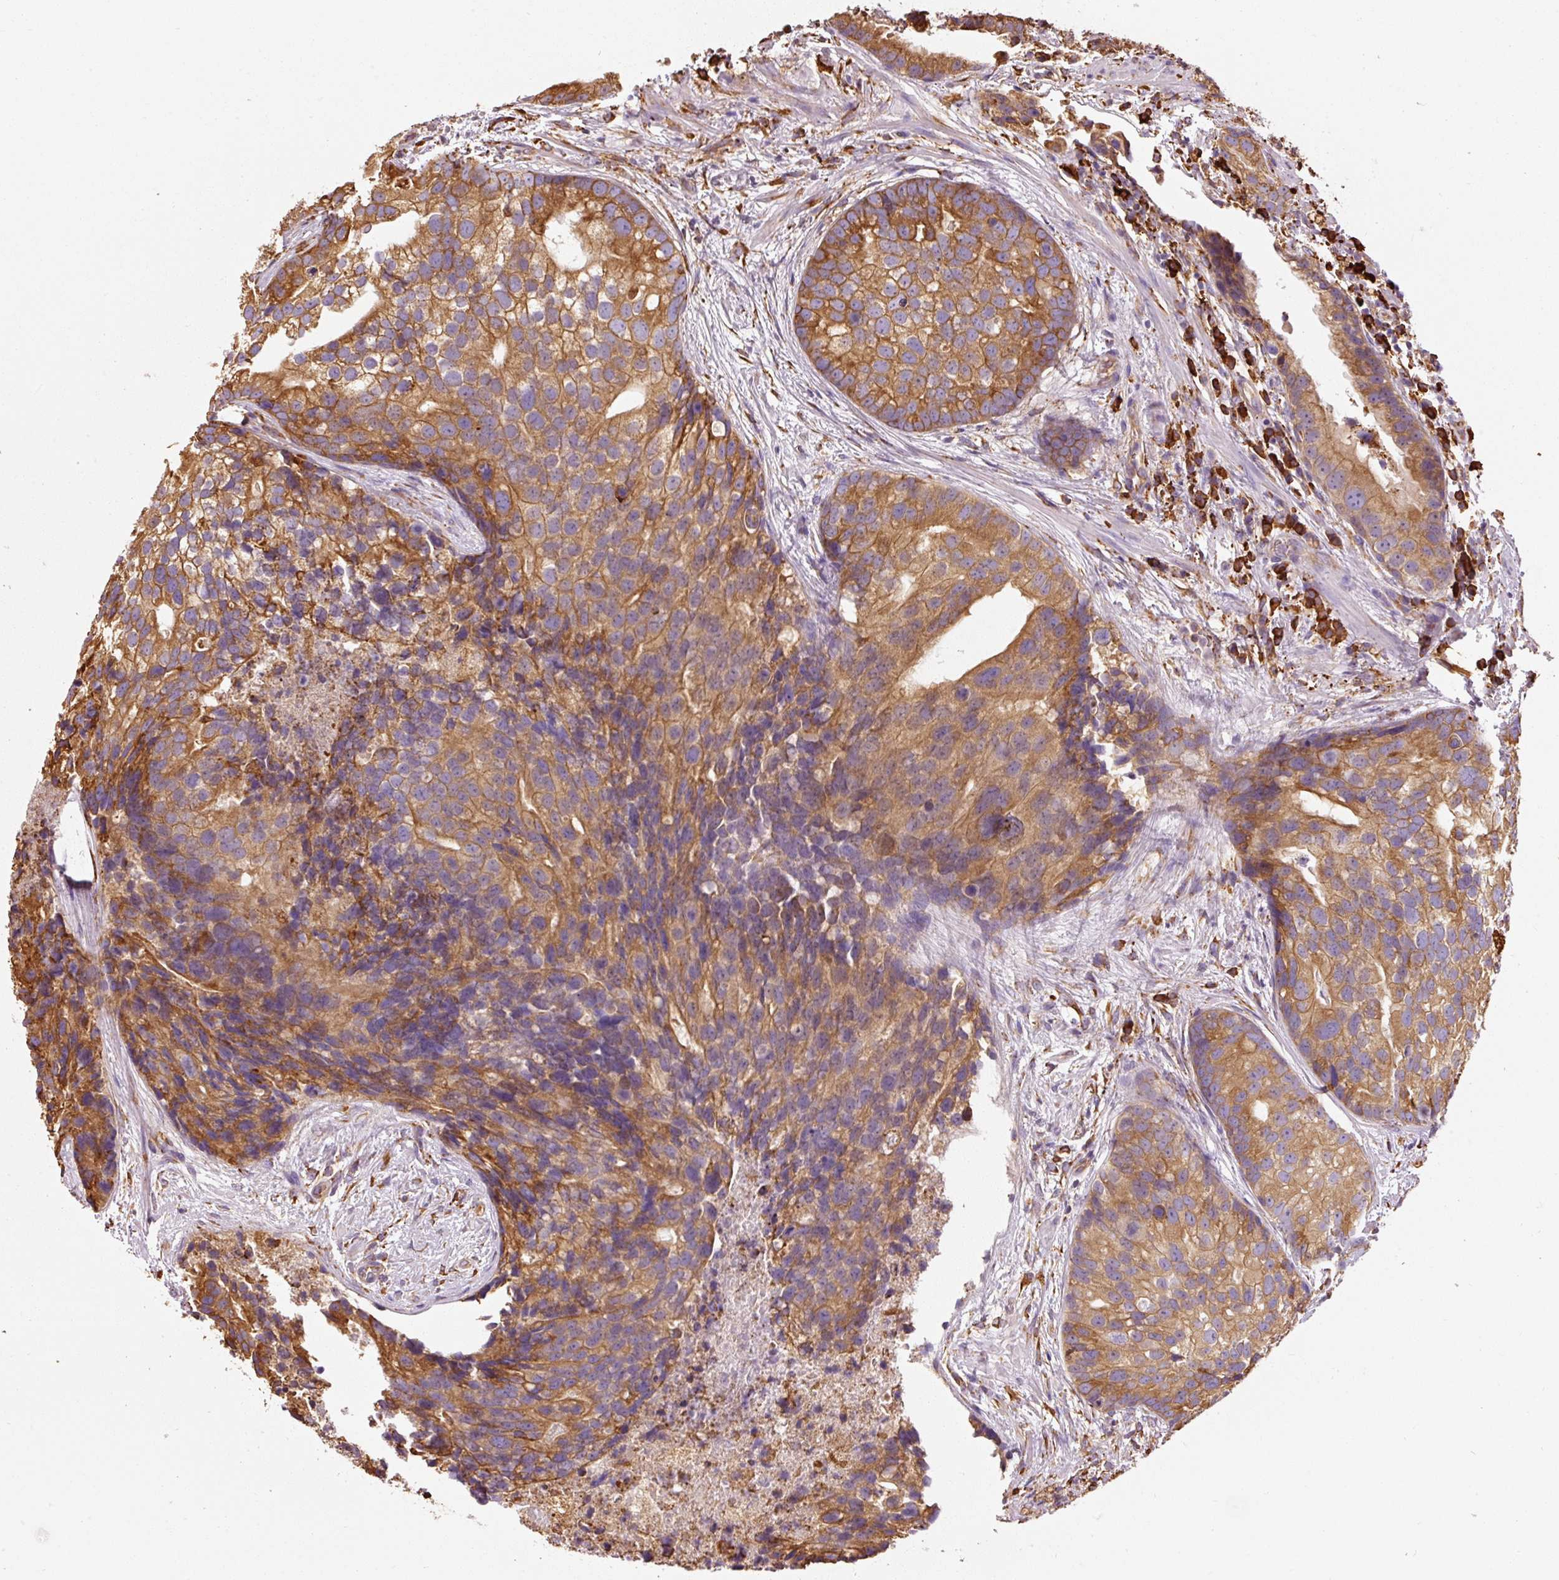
{"staining": {"intensity": "moderate", "quantity": ">75%", "location": "cytoplasmic/membranous"}, "tissue": "prostate cancer", "cell_type": "Tumor cells", "image_type": "cancer", "snomed": [{"axis": "morphology", "description": "Adenocarcinoma, High grade"}, {"axis": "topography", "description": "Prostate"}], "caption": "This photomicrograph exhibits prostate cancer (adenocarcinoma (high-grade)) stained with immunohistochemistry to label a protein in brown. The cytoplasmic/membranous of tumor cells show moderate positivity for the protein. Nuclei are counter-stained blue.", "gene": "KLC1", "patient": {"sex": "male", "age": 62}}